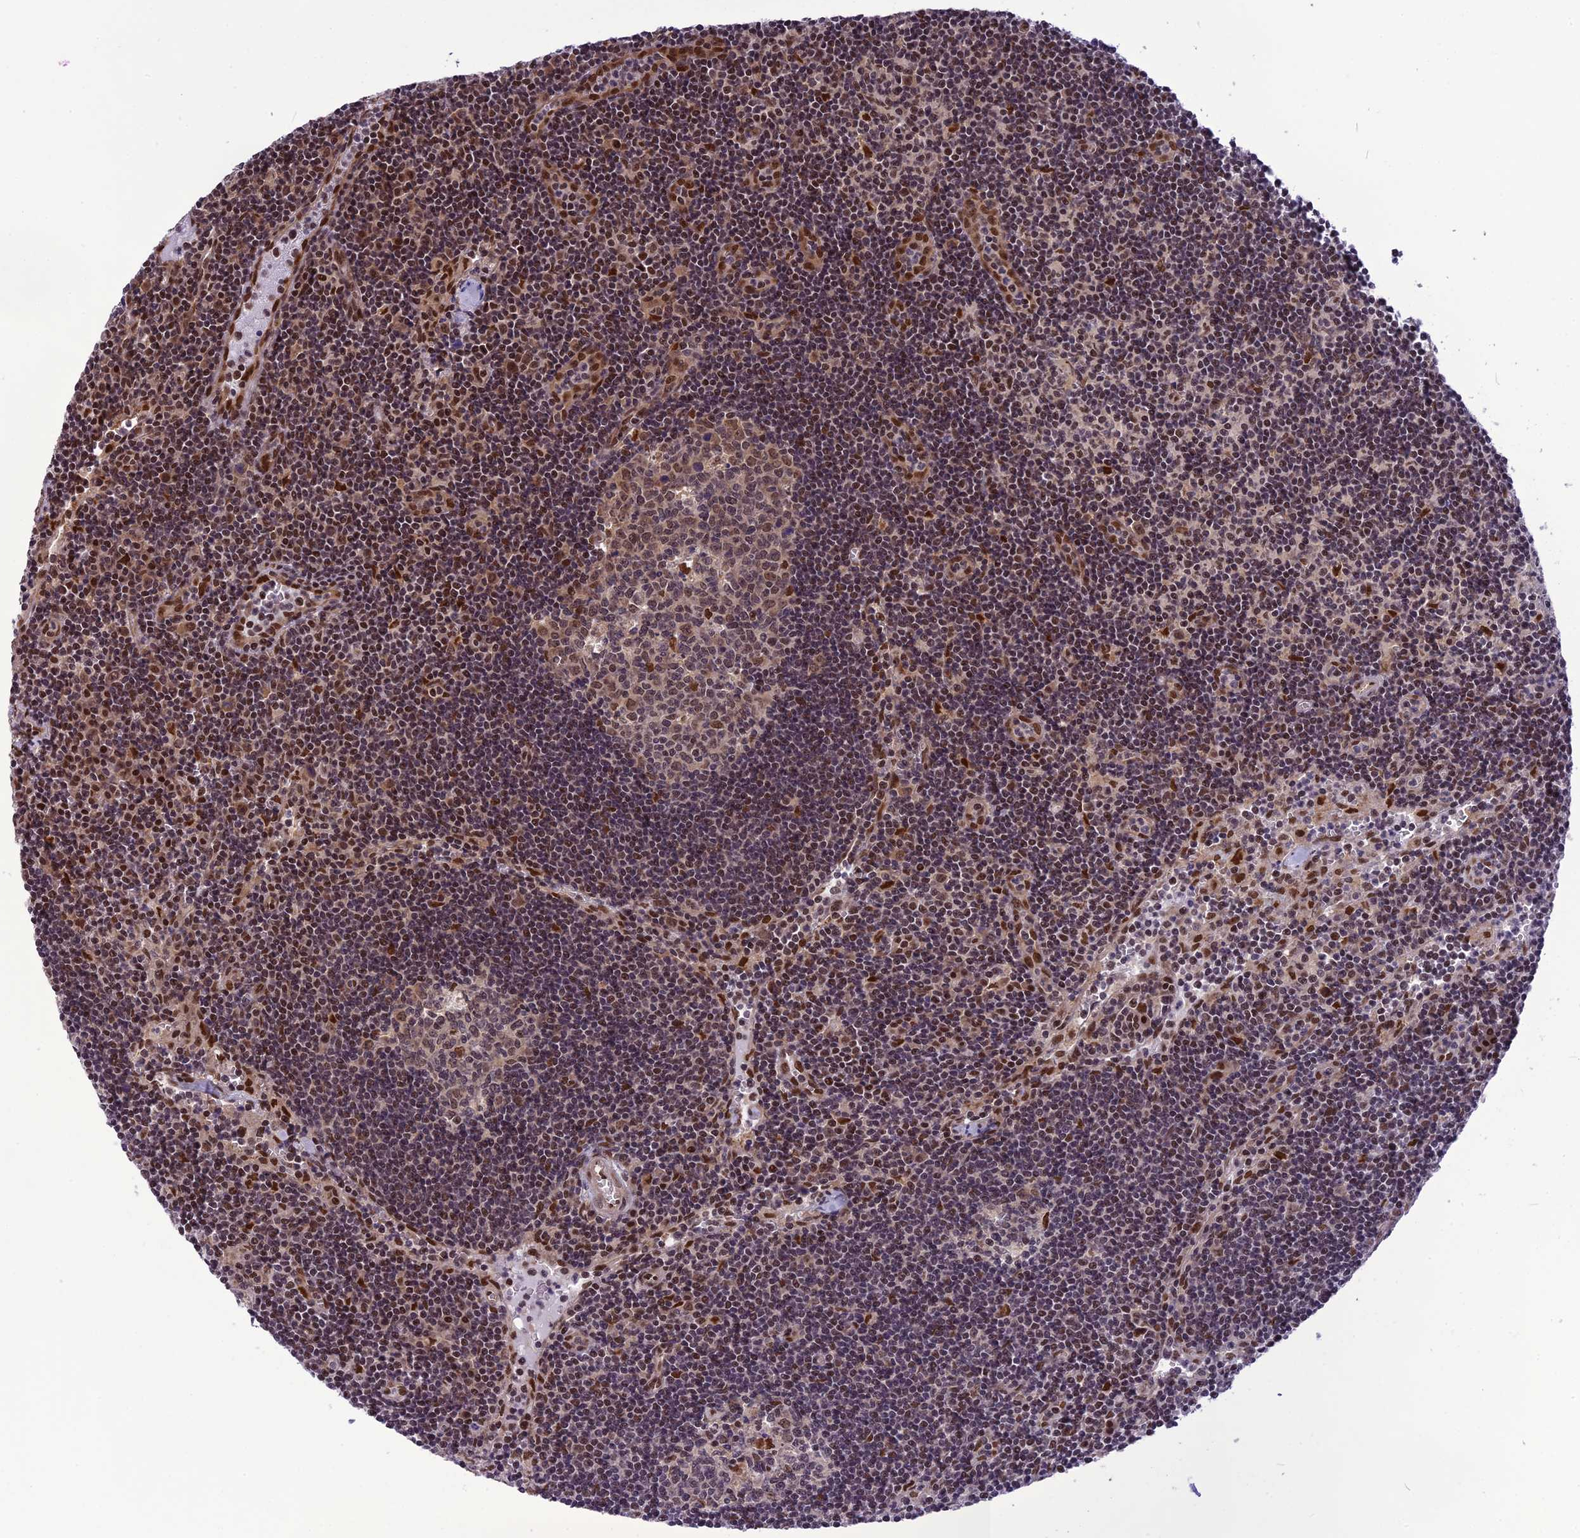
{"staining": {"intensity": "moderate", "quantity": "25%-75%", "location": "nuclear"}, "tissue": "lymph node", "cell_type": "Germinal center cells", "image_type": "normal", "snomed": [{"axis": "morphology", "description": "Normal tissue, NOS"}, {"axis": "topography", "description": "Lymph node"}], "caption": "Protein expression analysis of unremarkable human lymph node reveals moderate nuclear staining in approximately 25%-75% of germinal center cells. The staining is performed using DAB brown chromogen to label protein expression. The nuclei are counter-stained blue using hematoxylin.", "gene": "RTRAF", "patient": {"sex": "female", "age": 32}}